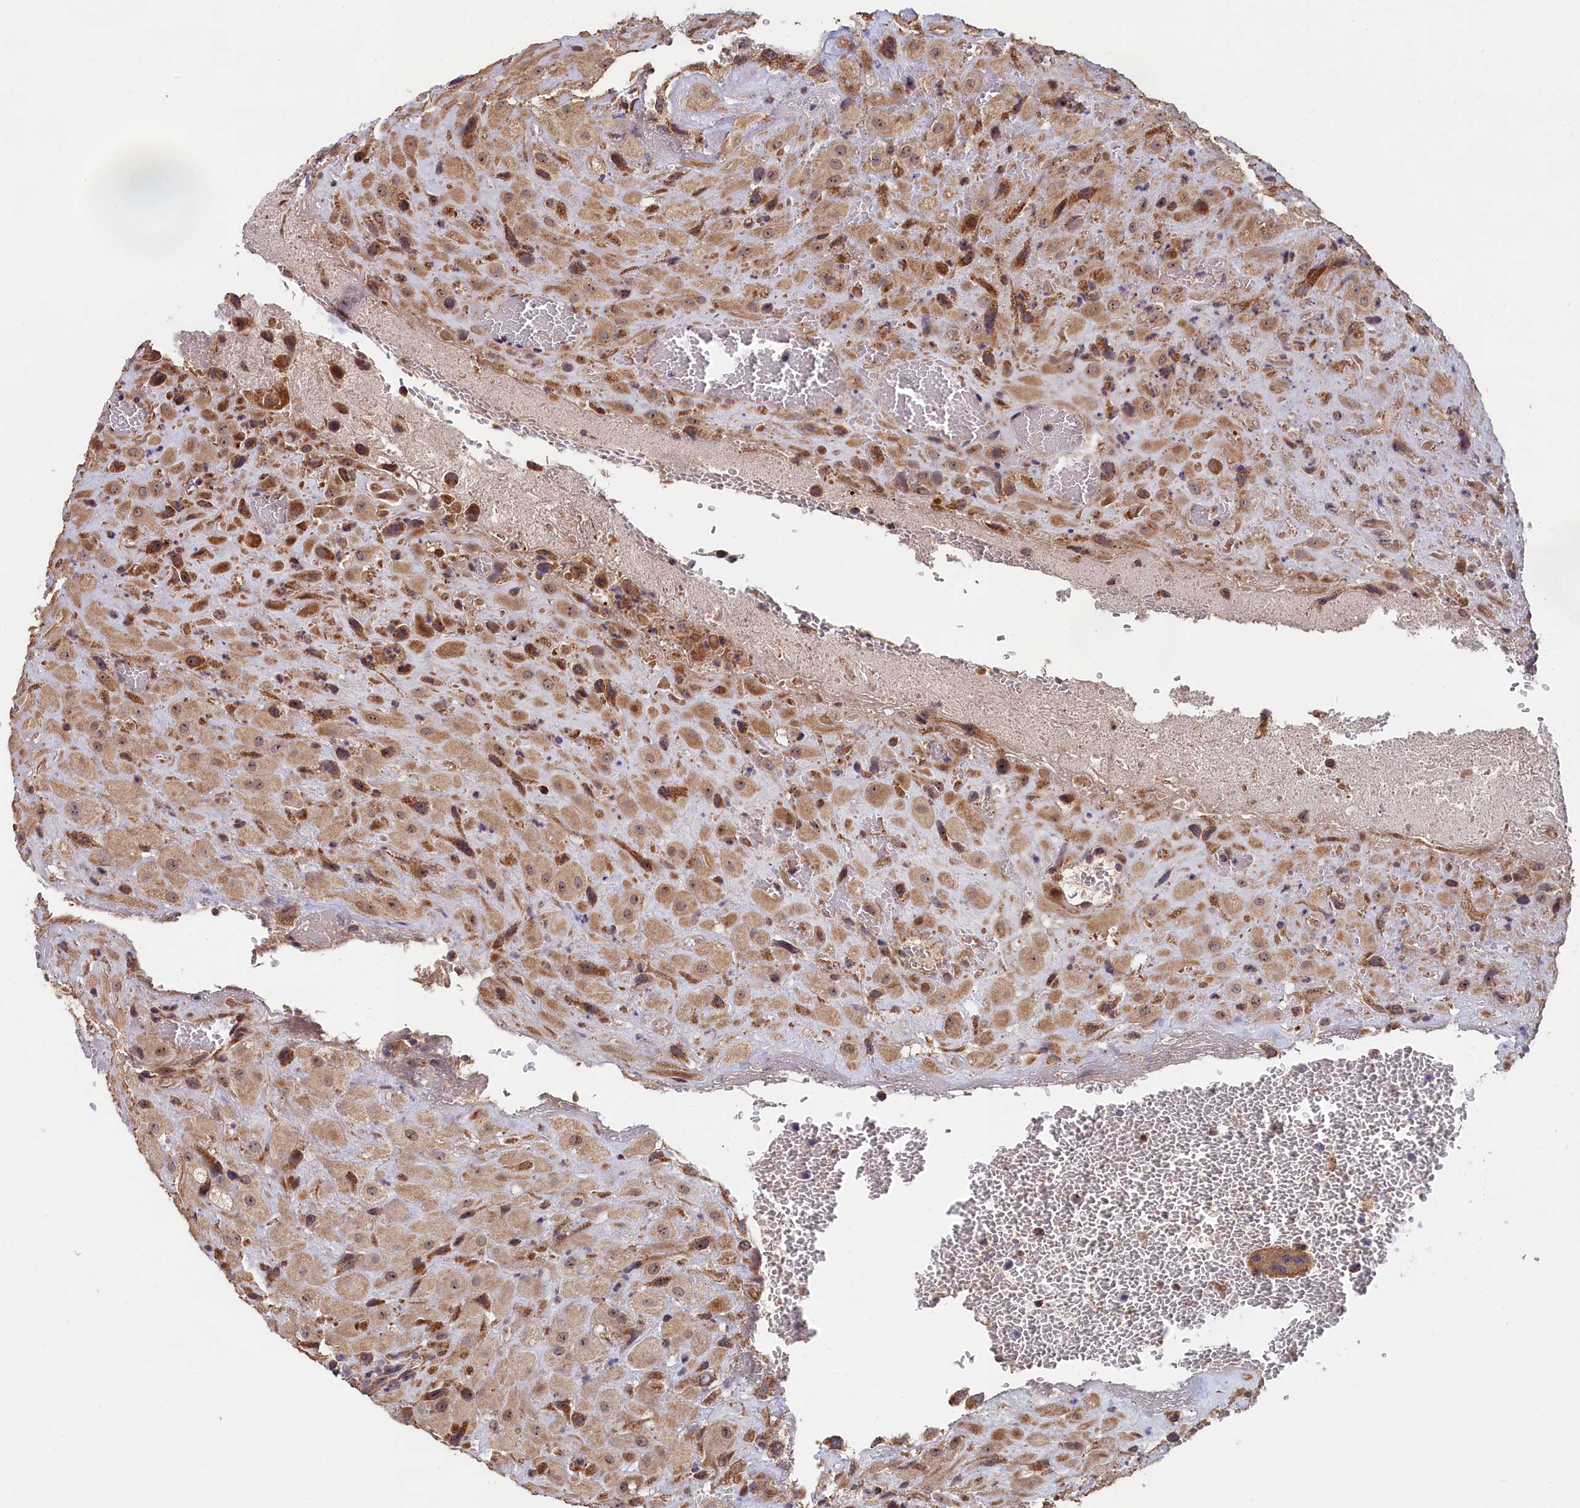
{"staining": {"intensity": "moderate", "quantity": ">75%", "location": "cytoplasmic/membranous"}, "tissue": "placenta", "cell_type": "Decidual cells", "image_type": "normal", "snomed": [{"axis": "morphology", "description": "Normal tissue, NOS"}, {"axis": "topography", "description": "Placenta"}], "caption": "Immunohistochemical staining of unremarkable human placenta reveals moderate cytoplasmic/membranous protein expression in about >75% of decidual cells. The protein is shown in brown color, while the nuclei are stained blue.", "gene": "ENSG00000269825", "patient": {"sex": "female", "age": 35}}